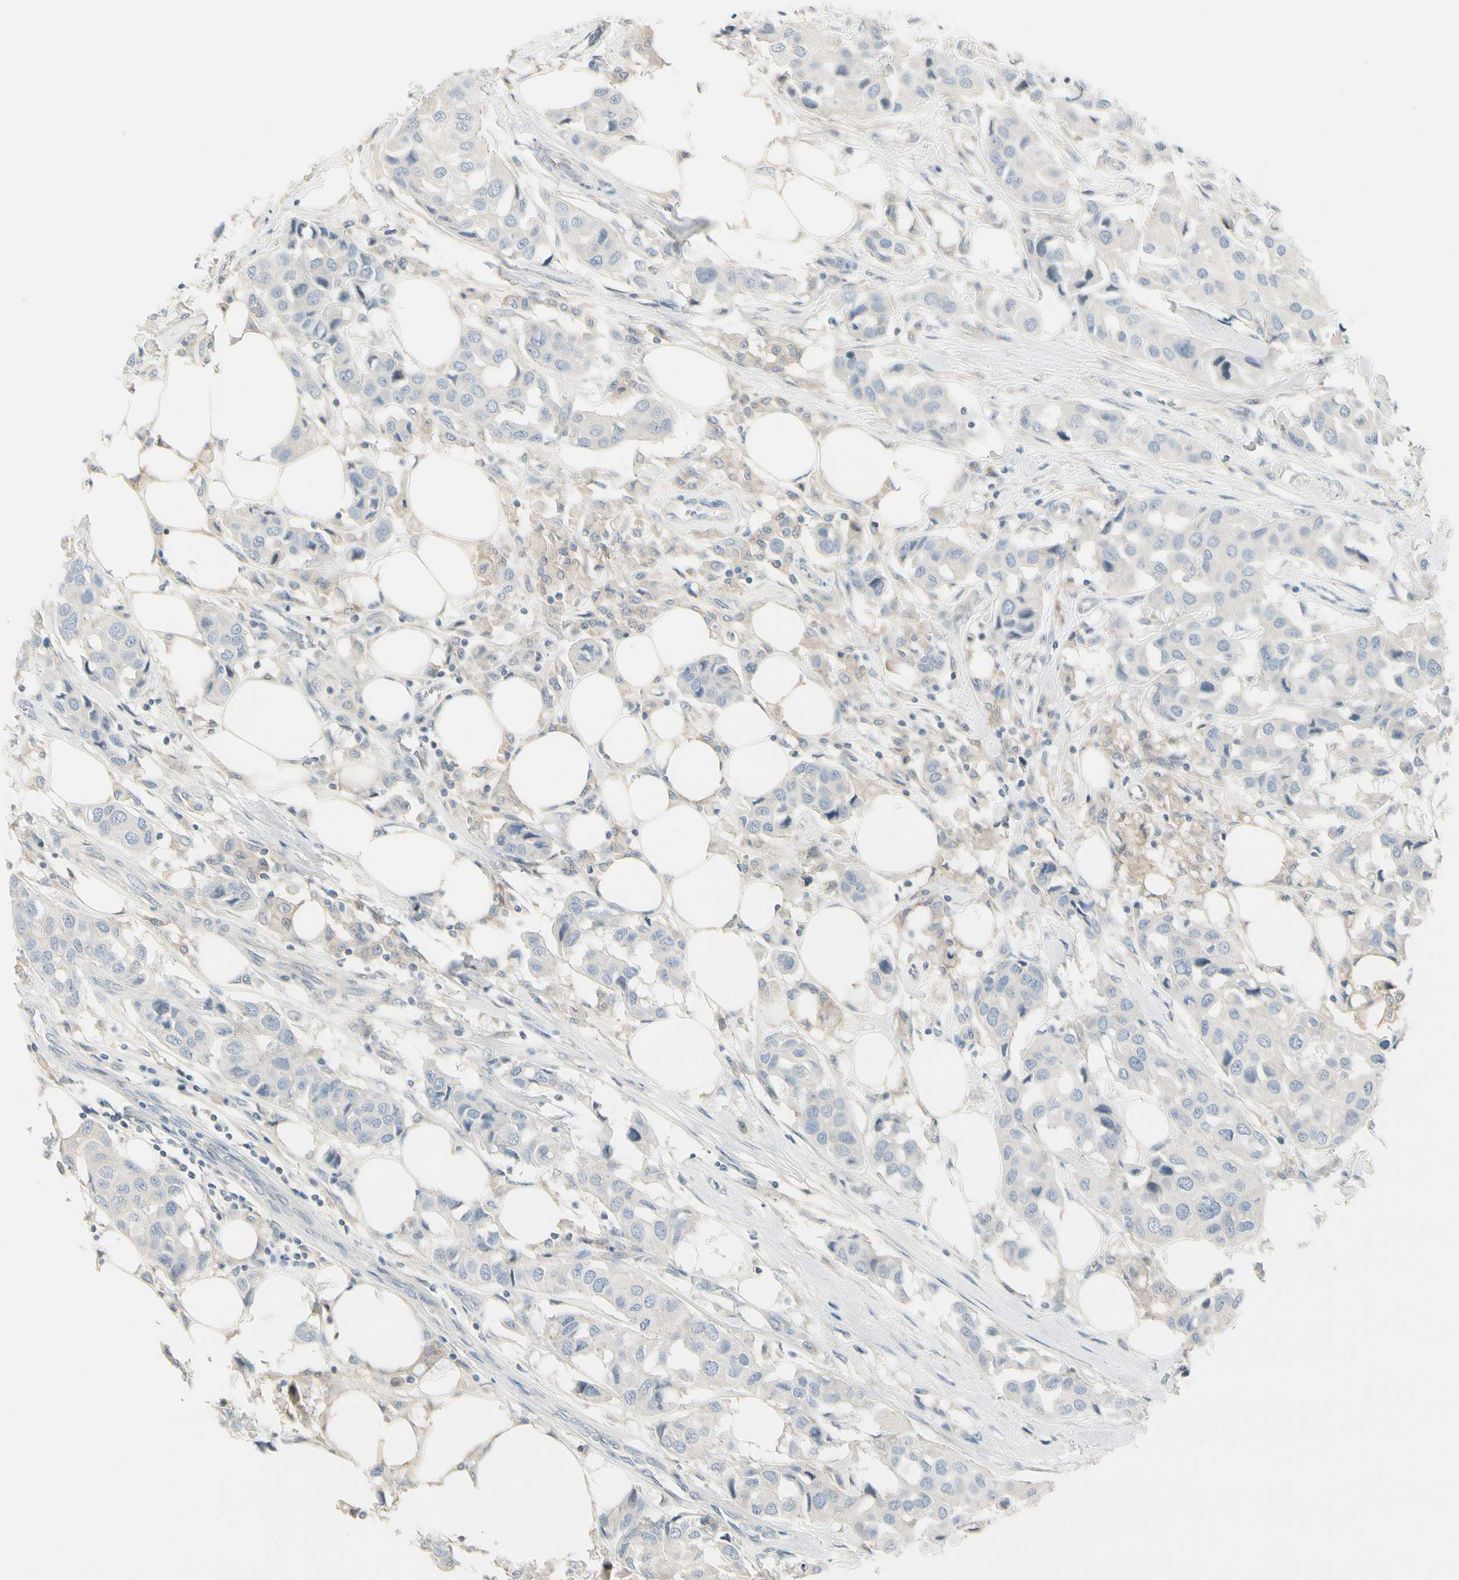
{"staining": {"intensity": "negative", "quantity": "none", "location": "none"}, "tissue": "breast cancer", "cell_type": "Tumor cells", "image_type": "cancer", "snomed": [{"axis": "morphology", "description": "Duct carcinoma"}, {"axis": "topography", "description": "Breast"}], "caption": "An immunohistochemistry micrograph of breast cancer is shown. There is no staining in tumor cells of breast cancer.", "gene": "CYP2E1", "patient": {"sex": "female", "age": 80}}